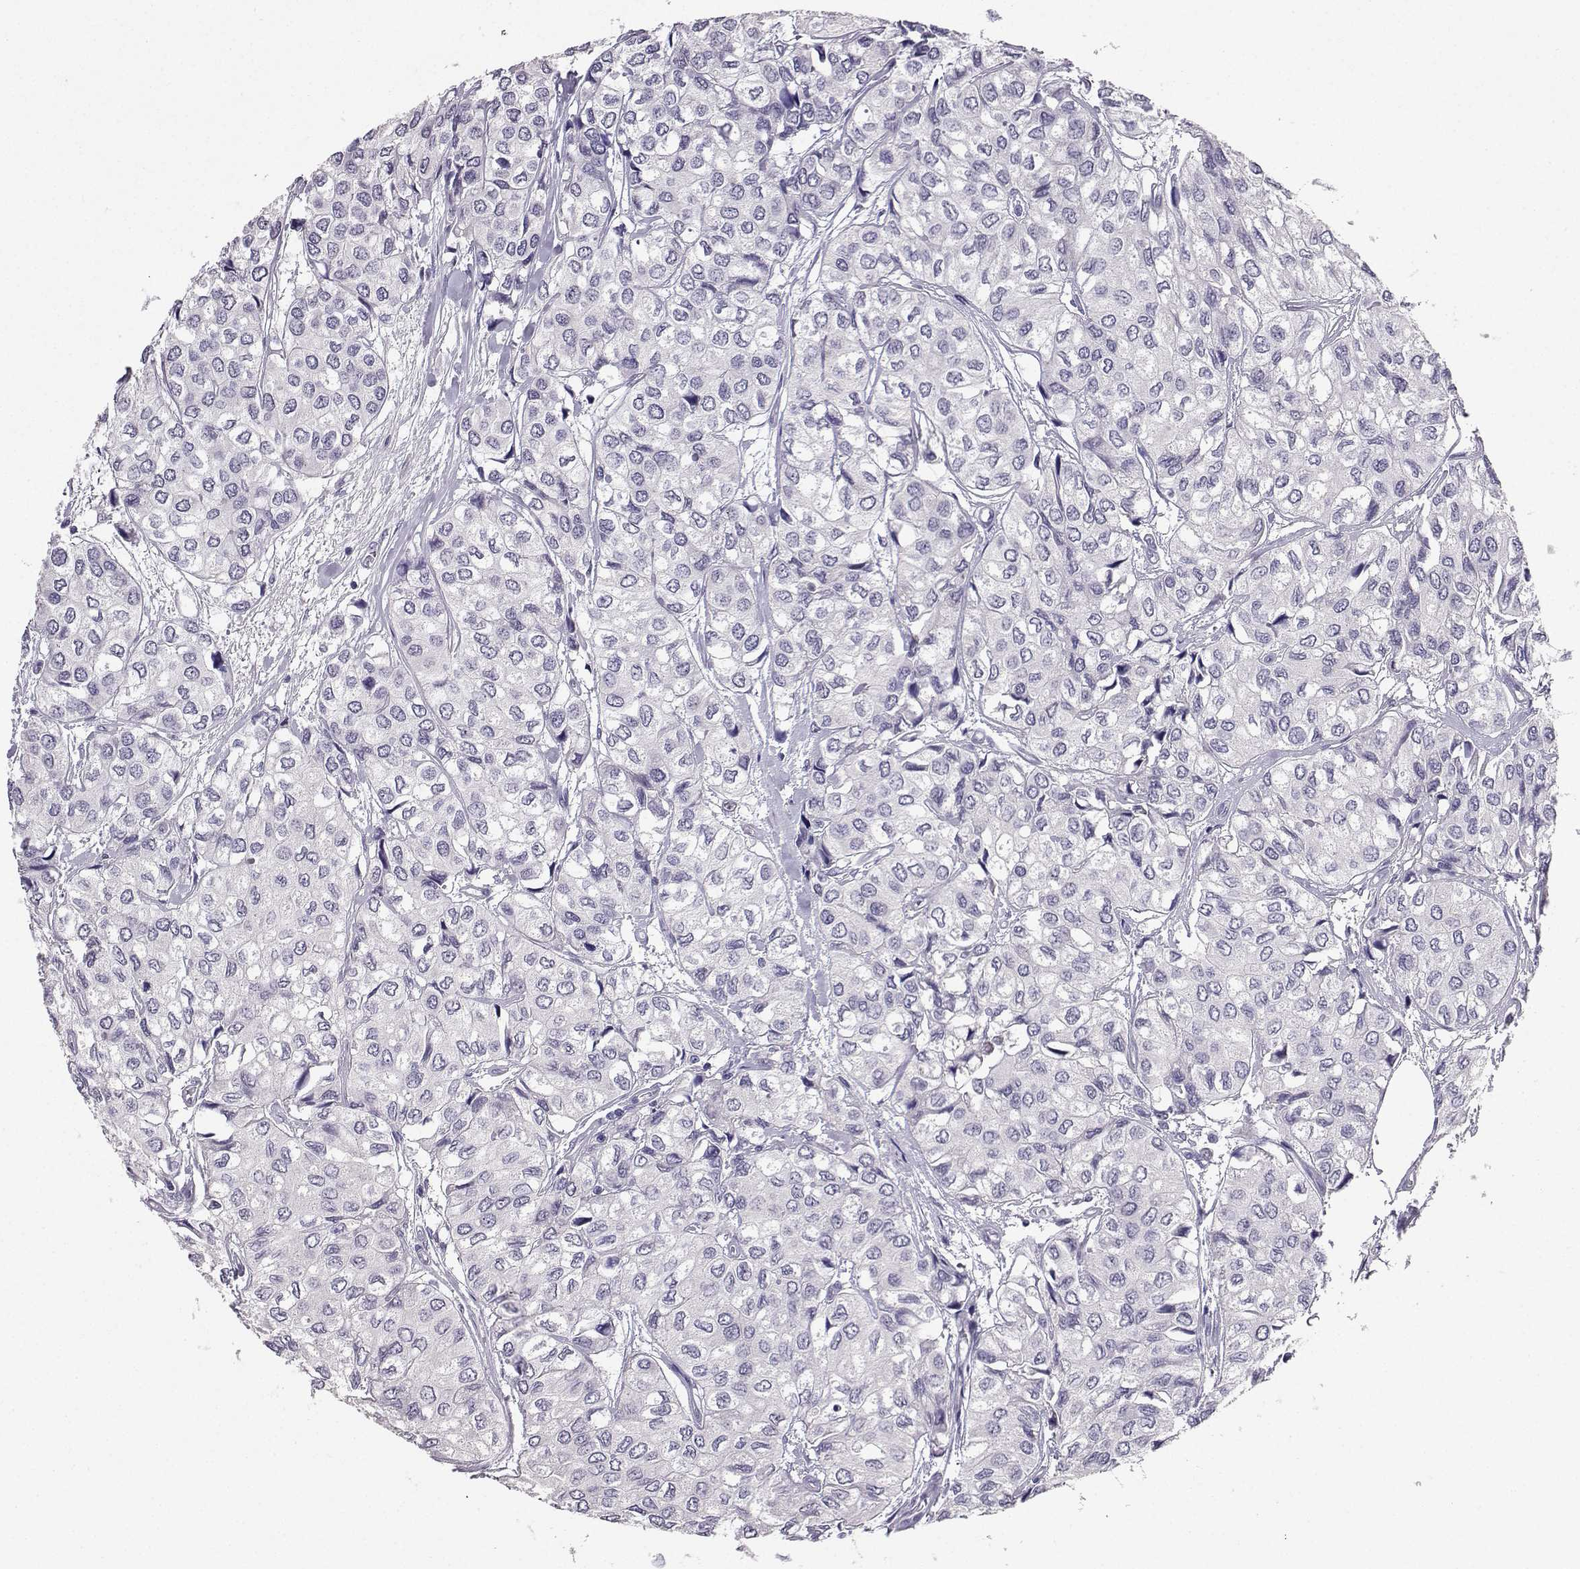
{"staining": {"intensity": "negative", "quantity": "none", "location": "none"}, "tissue": "urothelial cancer", "cell_type": "Tumor cells", "image_type": "cancer", "snomed": [{"axis": "morphology", "description": "Urothelial carcinoma, High grade"}, {"axis": "topography", "description": "Urinary bladder"}], "caption": "Human urothelial cancer stained for a protein using IHC displays no staining in tumor cells.", "gene": "SPAG11B", "patient": {"sex": "male", "age": 73}}